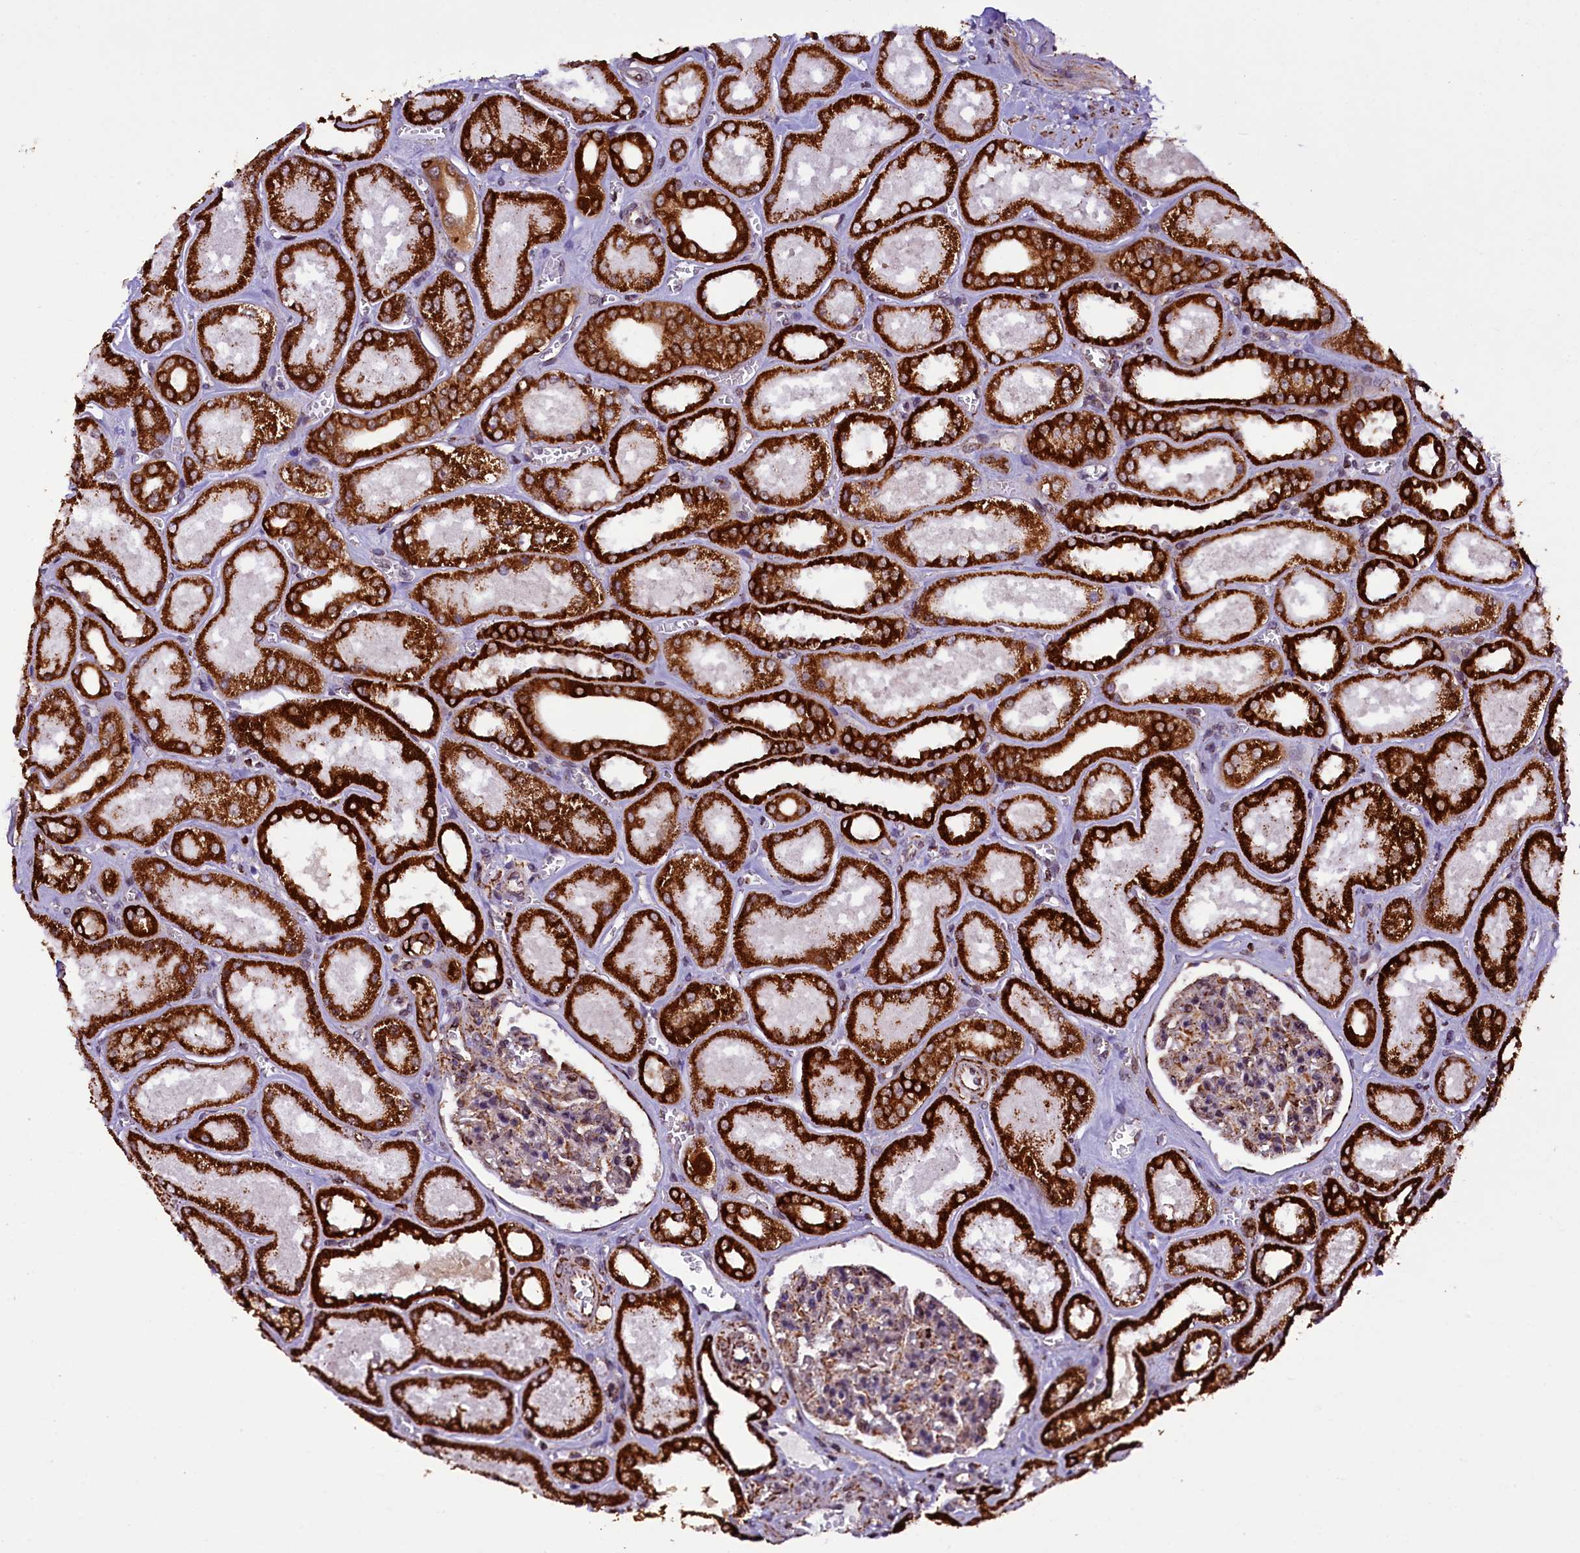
{"staining": {"intensity": "moderate", "quantity": "<25%", "location": "cytoplasmic/membranous"}, "tissue": "kidney", "cell_type": "Cells in glomeruli", "image_type": "normal", "snomed": [{"axis": "morphology", "description": "Normal tissue, NOS"}, {"axis": "morphology", "description": "Adenocarcinoma, NOS"}, {"axis": "topography", "description": "Kidney"}], "caption": "The immunohistochemical stain highlights moderate cytoplasmic/membranous expression in cells in glomeruli of unremarkable kidney.", "gene": "KLC2", "patient": {"sex": "female", "age": 68}}